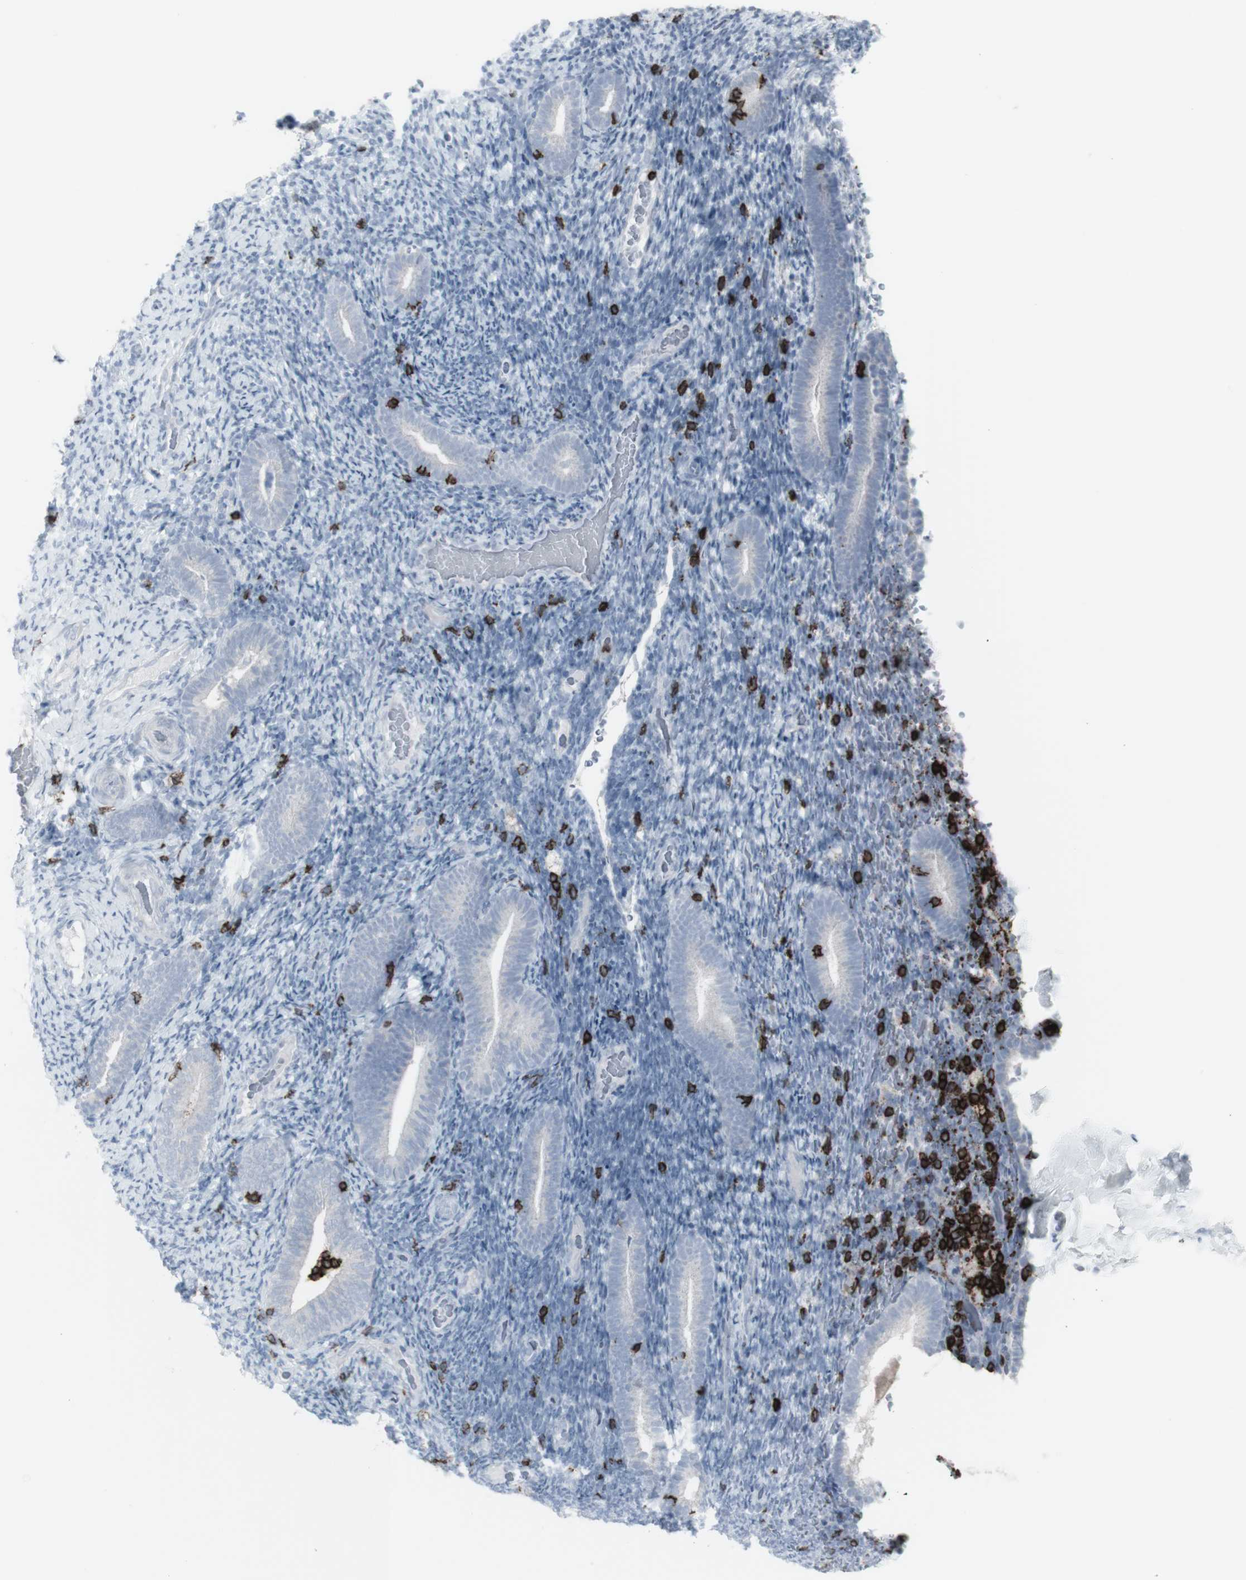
{"staining": {"intensity": "negative", "quantity": "none", "location": "none"}, "tissue": "endometrium", "cell_type": "Cells in endometrial stroma", "image_type": "normal", "snomed": [{"axis": "morphology", "description": "Normal tissue, NOS"}, {"axis": "topography", "description": "Endometrium"}], "caption": "An image of endometrium stained for a protein displays no brown staining in cells in endometrial stroma.", "gene": "CD247", "patient": {"sex": "female", "age": 51}}